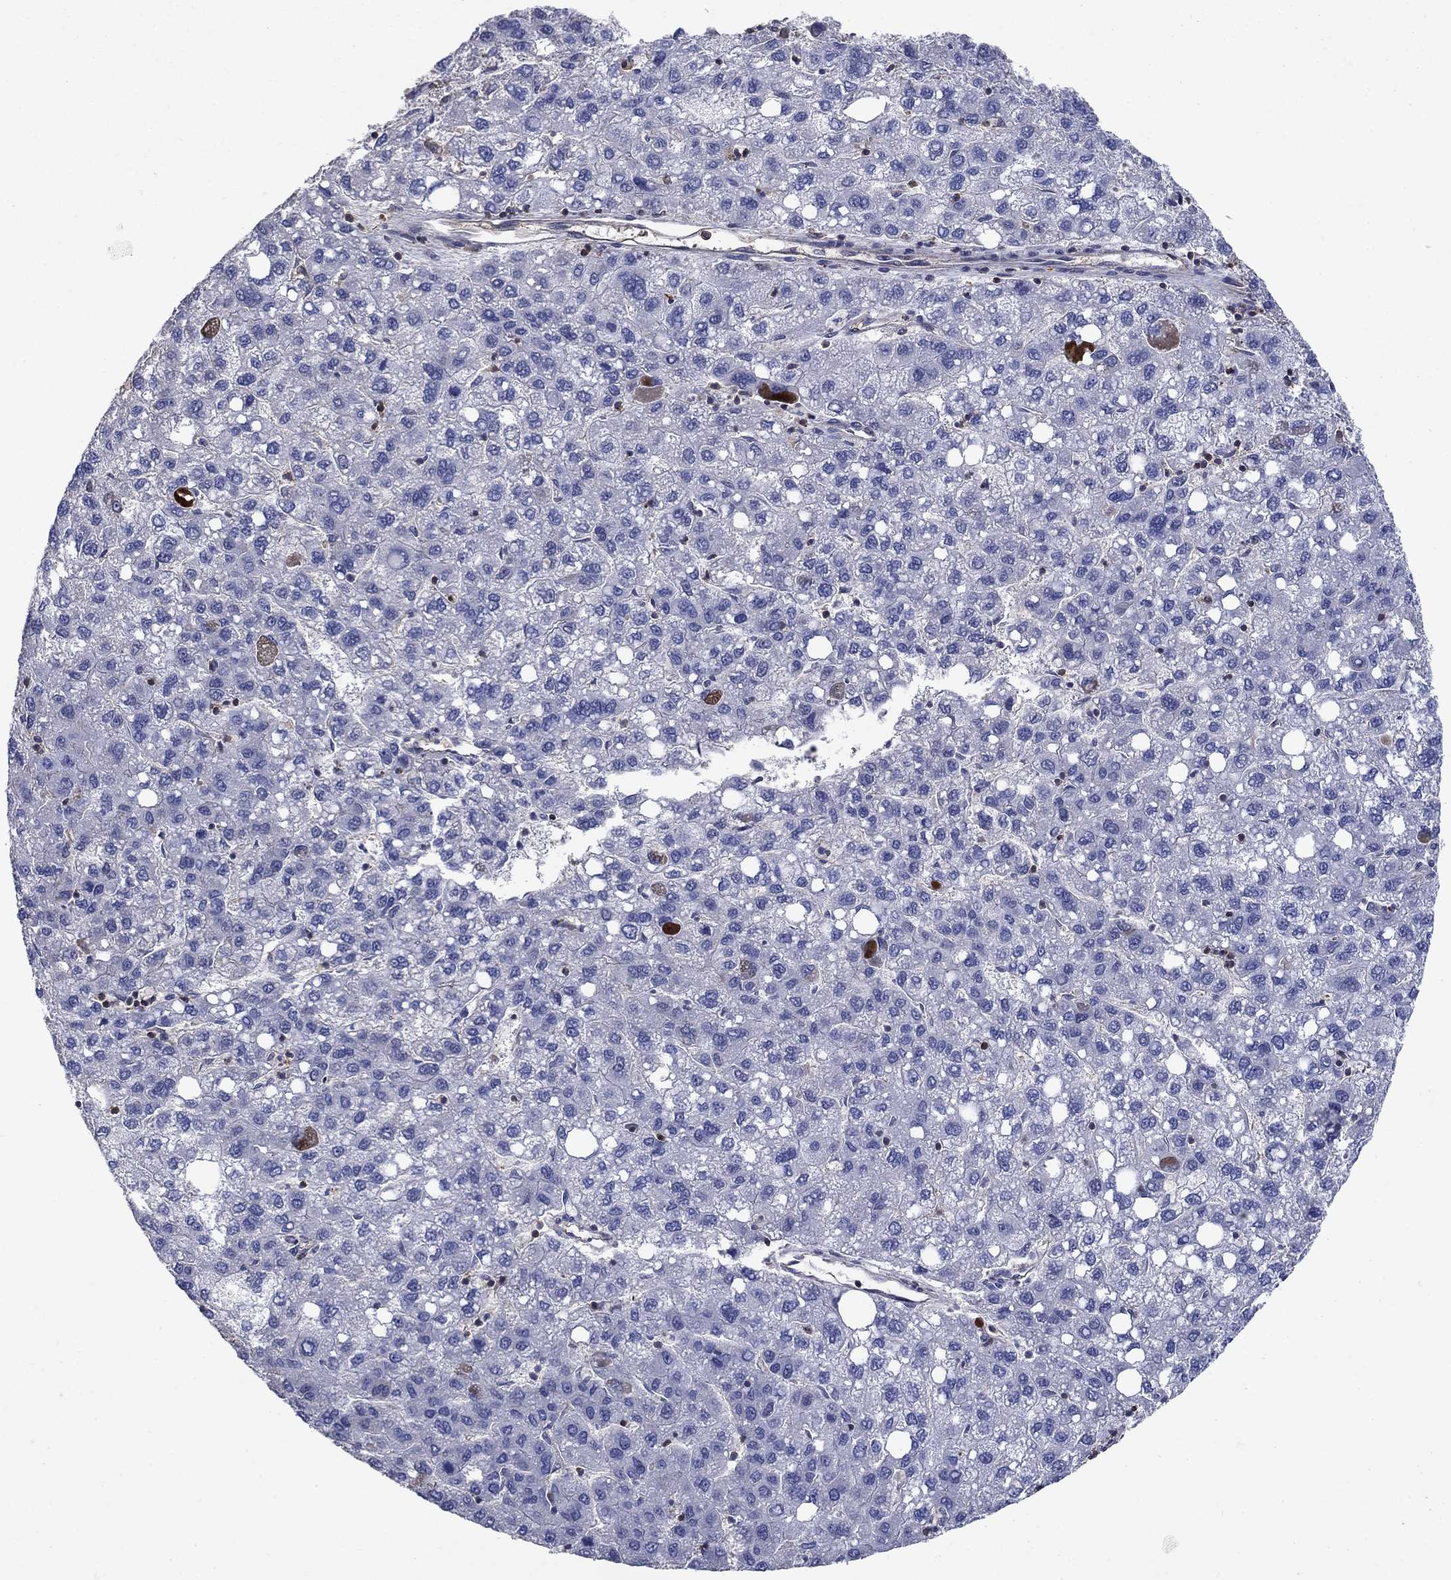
{"staining": {"intensity": "negative", "quantity": "none", "location": "none"}, "tissue": "liver cancer", "cell_type": "Tumor cells", "image_type": "cancer", "snomed": [{"axis": "morphology", "description": "Carcinoma, Hepatocellular, NOS"}, {"axis": "topography", "description": "Liver"}], "caption": "High power microscopy histopathology image of an immunohistochemistry (IHC) histopathology image of liver cancer (hepatocellular carcinoma), revealing no significant positivity in tumor cells.", "gene": "DVL1", "patient": {"sex": "female", "age": 82}}